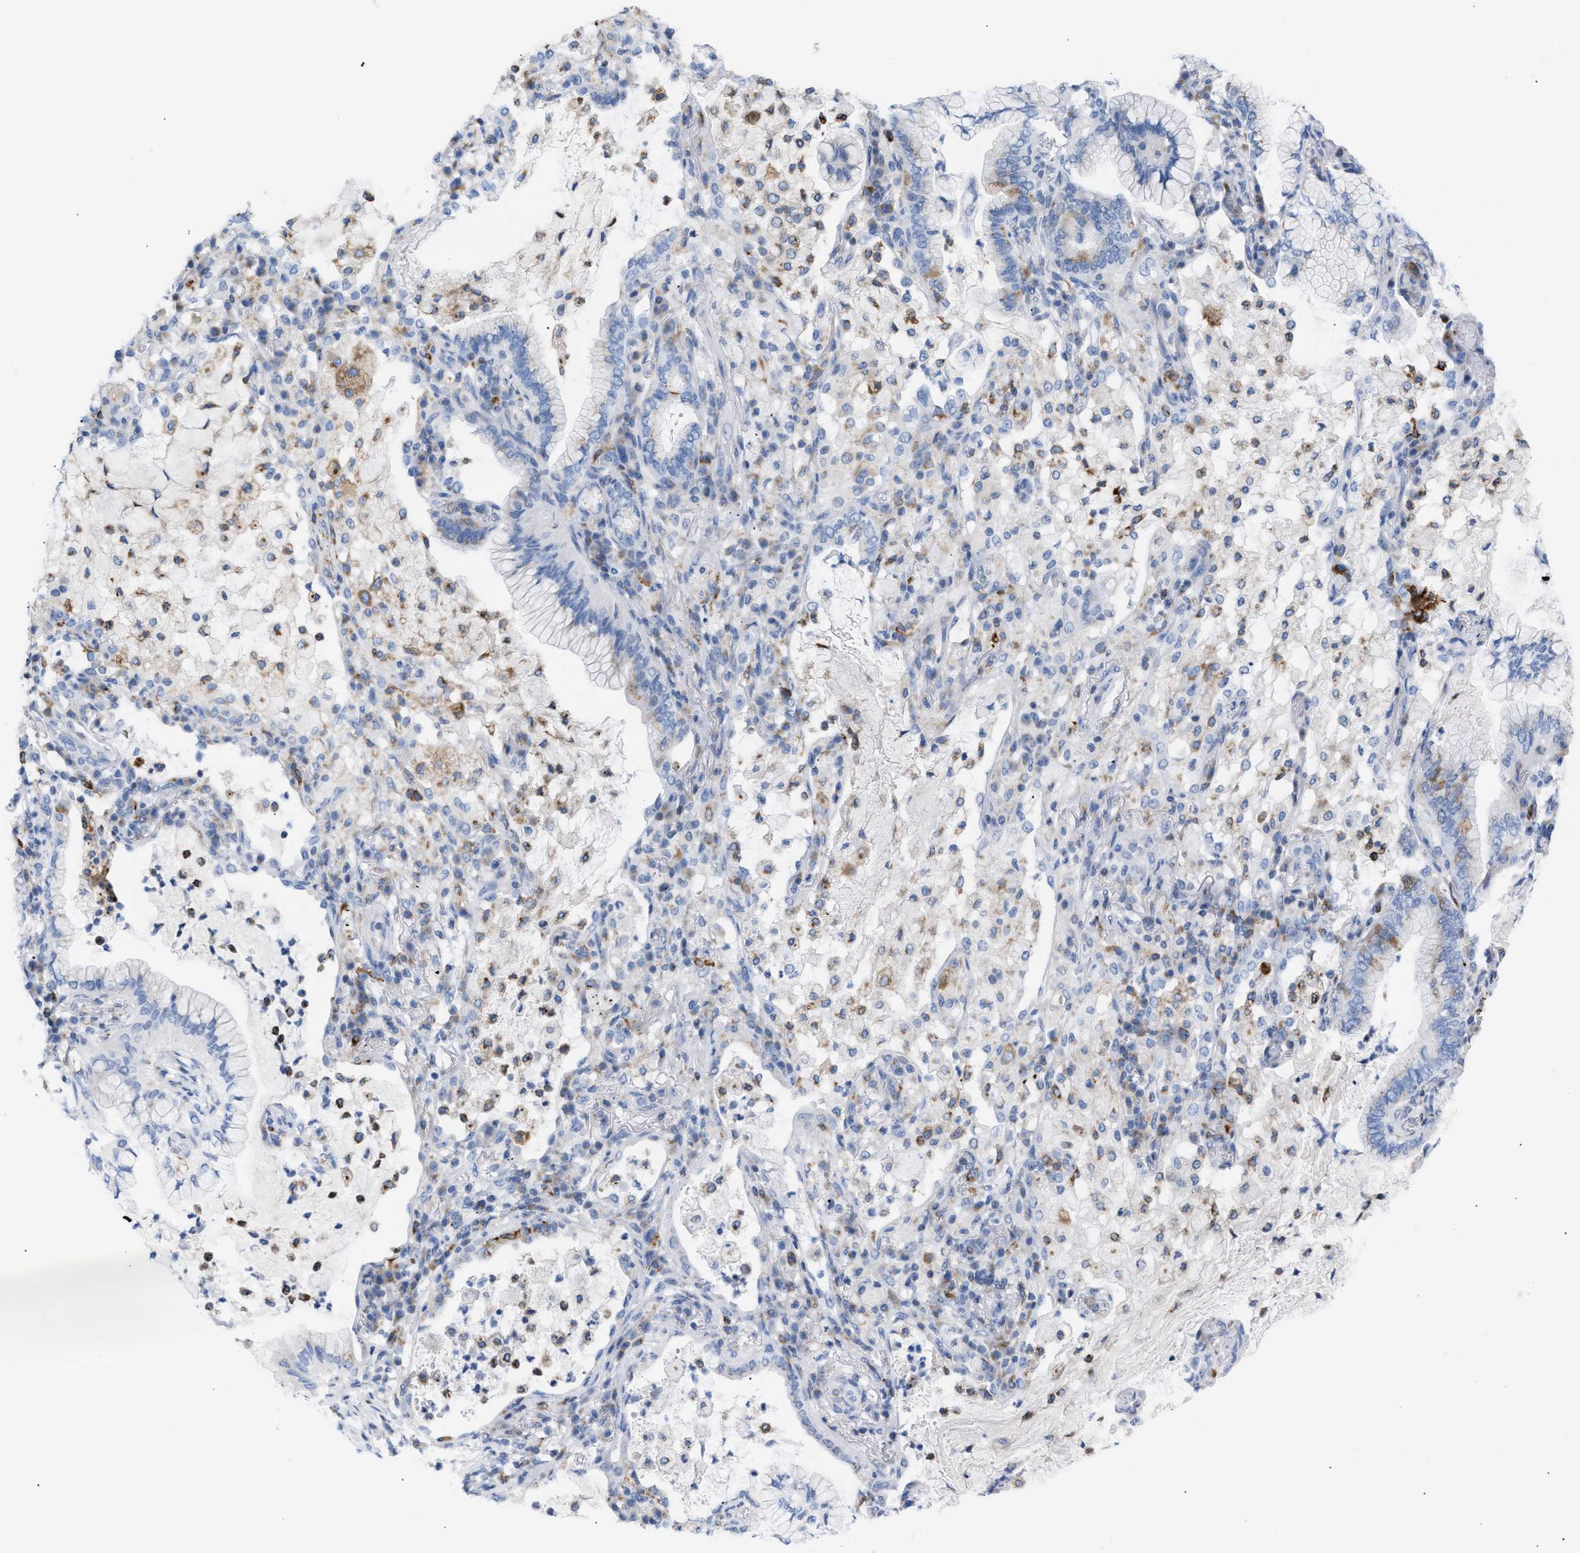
{"staining": {"intensity": "negative", "quantity": "none", "location": "none"}, "tissue": "lung cancer", "cell_type": "Tumor cells", "image_type": "cancer", "snomed": [{"axis": "morphology", "description": "Adenocarcinoma, NOS"}, {"axis": "topography", "description": "Lung"}], "caption": "The immunohistochemistry (IHC) histopathology image has no significant positivity in tumor cells of adenocarcinoma (lung) tissue.", "gene": "TACC3", "patient": {"sex": "female", "age": 70}}